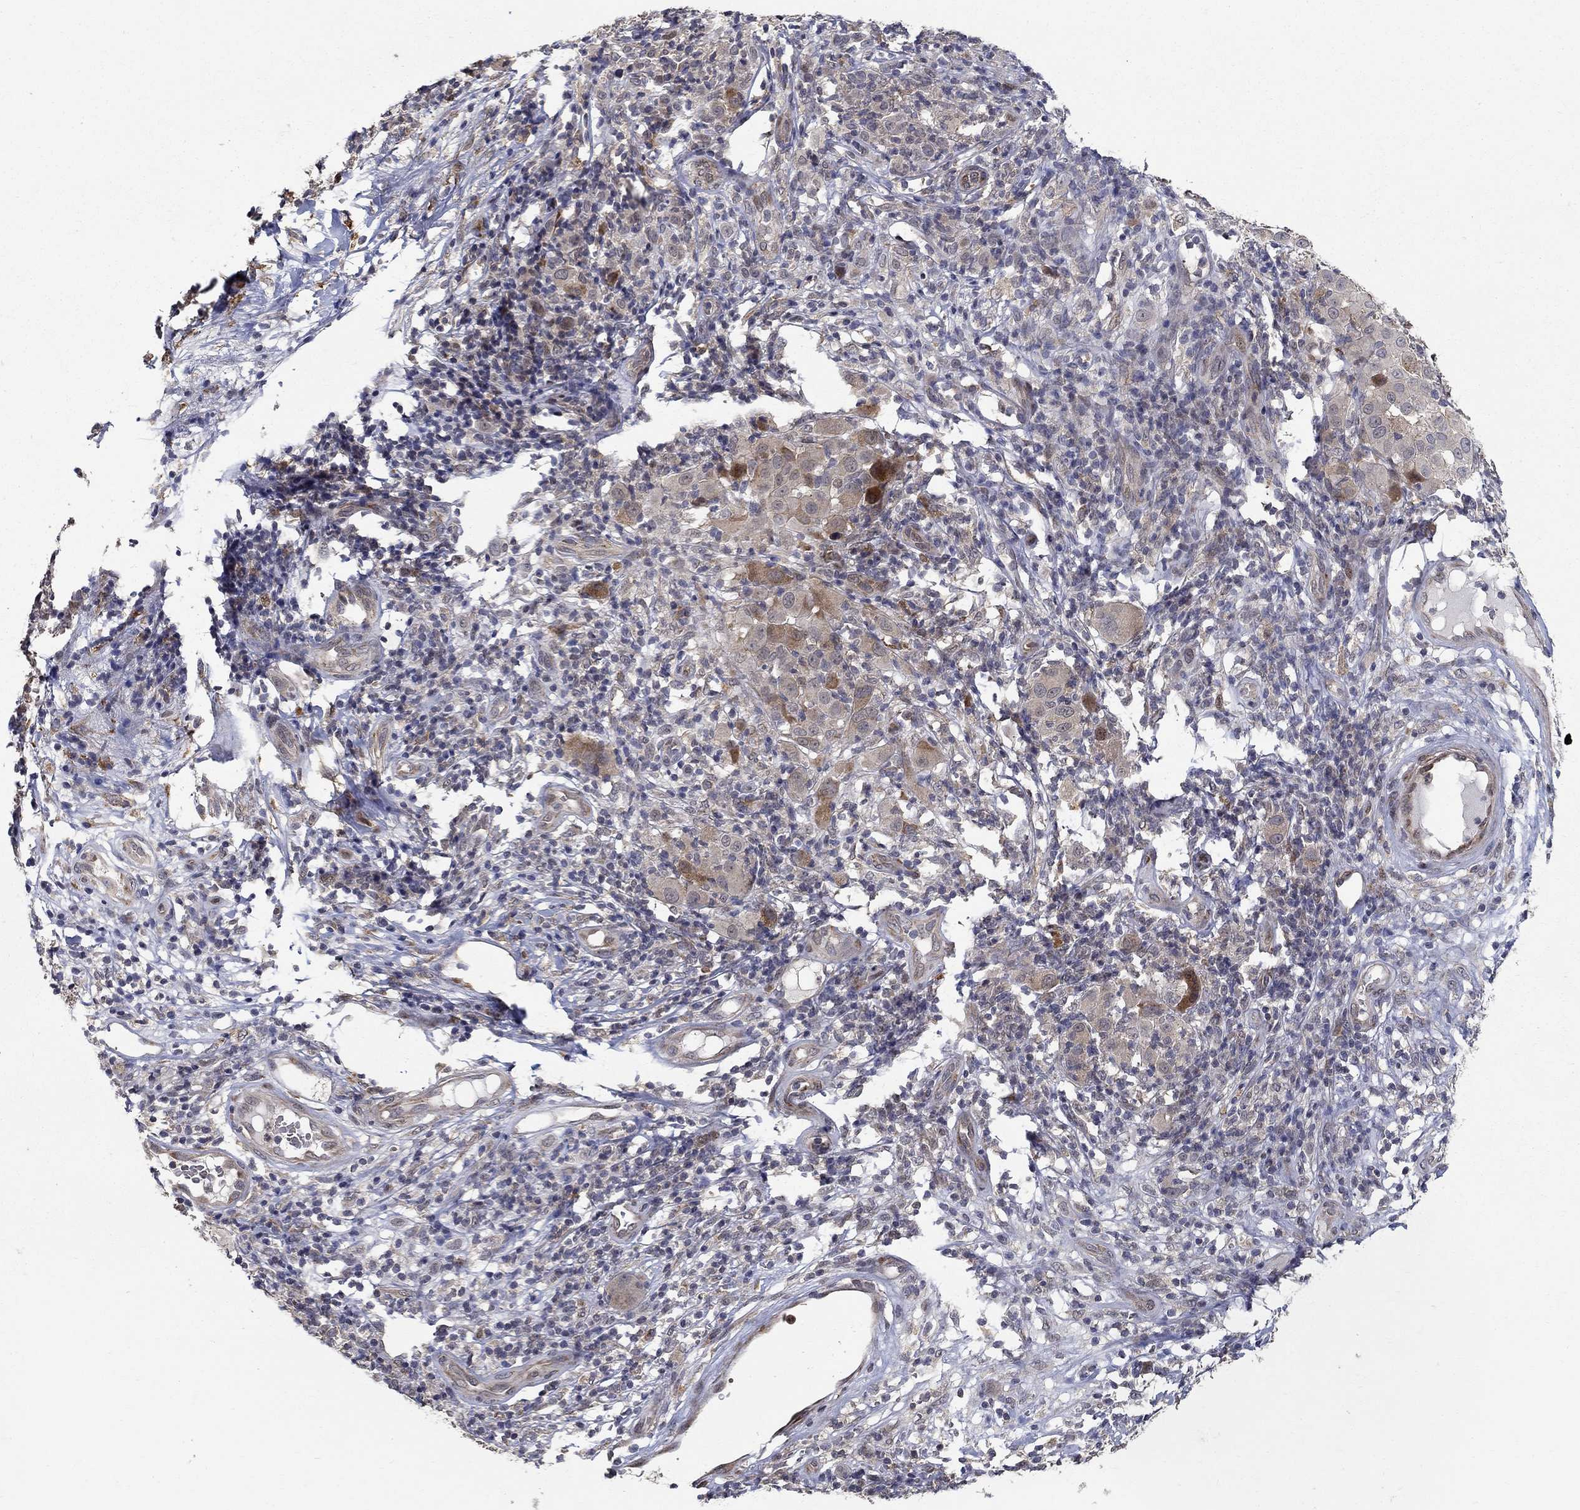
{"staining": {"intensity": "moderate", "quantity": "<25%", "location": "cytoplasmic/membranous"}, "tissue": "melanoma", "cell_type": "Tumor cells", "image_type": "cancer", "snomed": [{"axis": "morphology", "description": "Malignant melanoma, NOS"}, {"axis": "topography", "description": "Skin"}], "caption": "An immunohistochemistry (IHC) histopathology image of neoplastic tissue is shown. Protein staining in brown shows moderate cytoplasmic/membranous positivity in melanoma within tumor cells.", "gene": "ZNF594", "patient": {"sex": "female", "age": 87}}